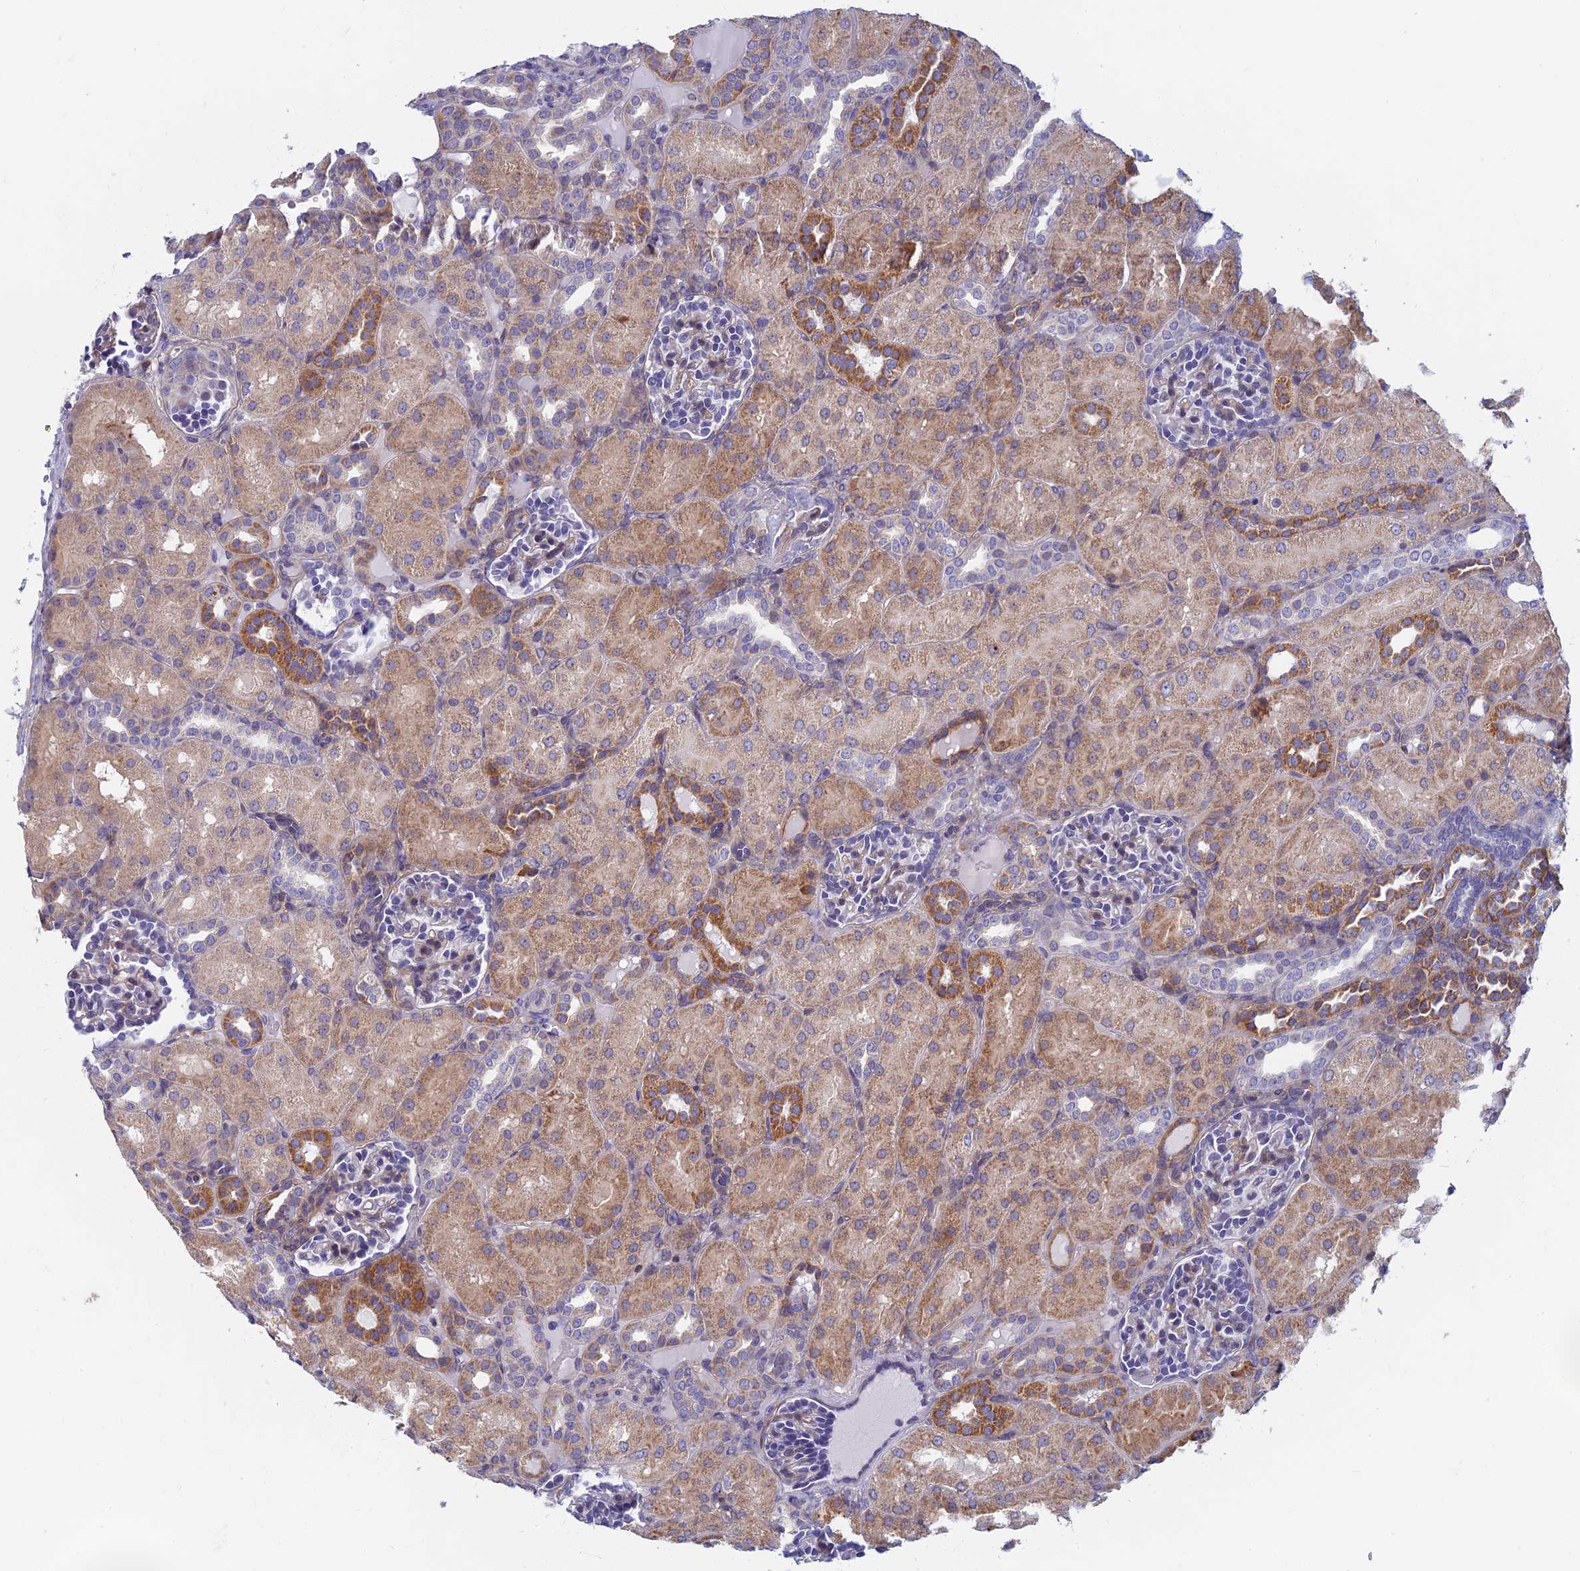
{"staining": {"intensity": "weak", "quantity": "<25%", "location": "cytoplasmic/membranous"}, "tissue": "kidney", "cell_type": "Cells in glomeruli", "image_type": "normal", "snomed": [{"axis": "morphology", "description": "Normal tissue, NOS"}, {"axis": "topography", "description": "Kidney"}], "caption": "The histopathology image shows no staining of cells in glomeruli in normal kidney. The staining was performed using DAB (3,3'-diaminobenzidine) to visualize the protein expression in brown, while the nuclei were stained in blue with hematoxylin (Magnification: 20x).", "gene": "DDX51", "patient": {"sex": "male", "age": 1}}